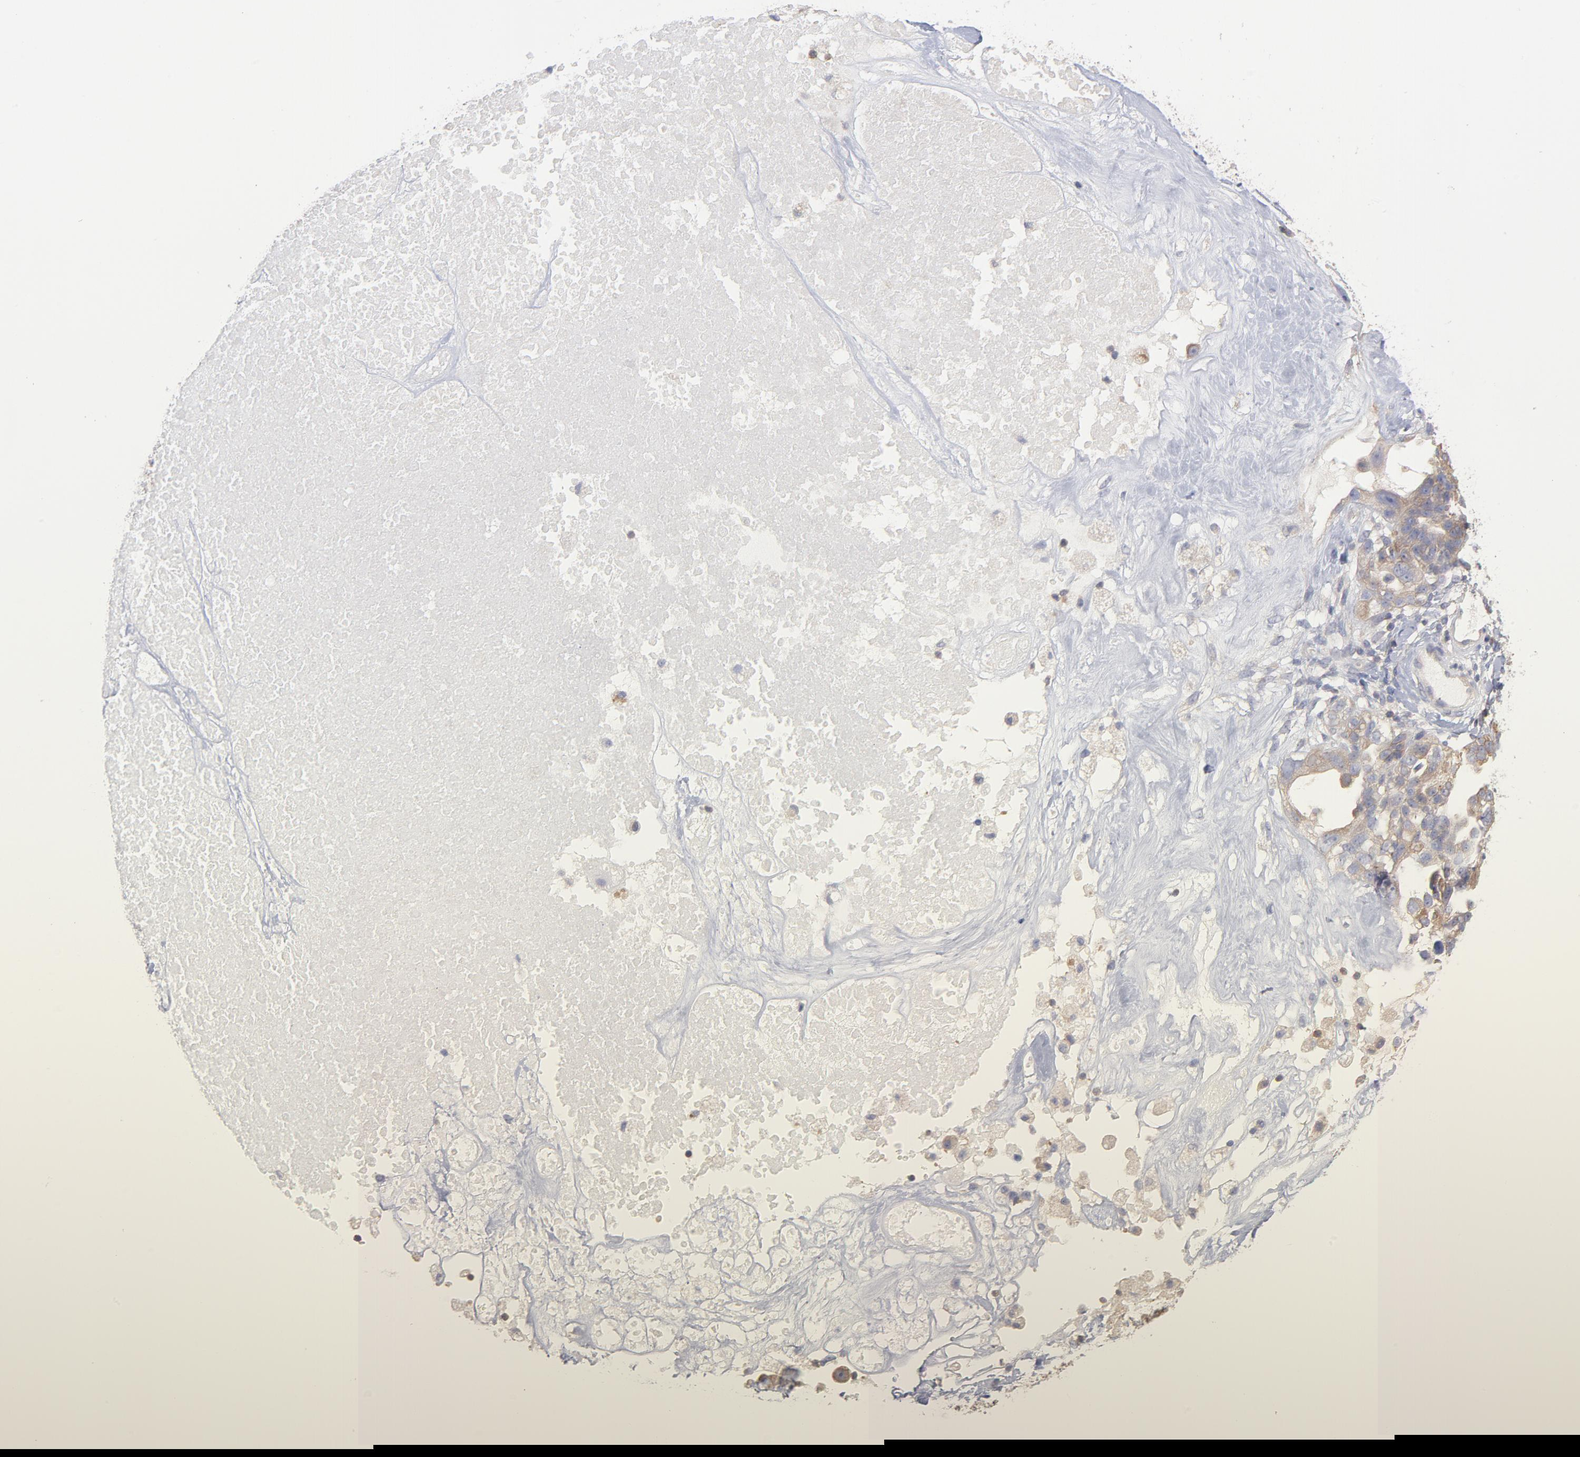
{"staining": {"intensity": "moderate", "quantity": ">75%", "location": "cytoplasmic/membranous"}, "tissue": "ovarian cancer", "cell_type": "Tumor cells", "image_type": "cancer", "snomed": [{"axis": "morphology", "description": "Cystadenocarcinoma, serous, NOS"}, {"axis": "topography", "description": "Ovary"}], "caption": "Immunohistochemical staining of human ovarian serous cystadenocarcinoma demonstrates moderate cytoplasmic/membranous protein positivity in approximately >75% of tumor cells. (brown staining indicates protein expression, while blue staining denotes nuclei).", "gene": "MAP2K2", "patient": {"sex": "female", "age": 66}}